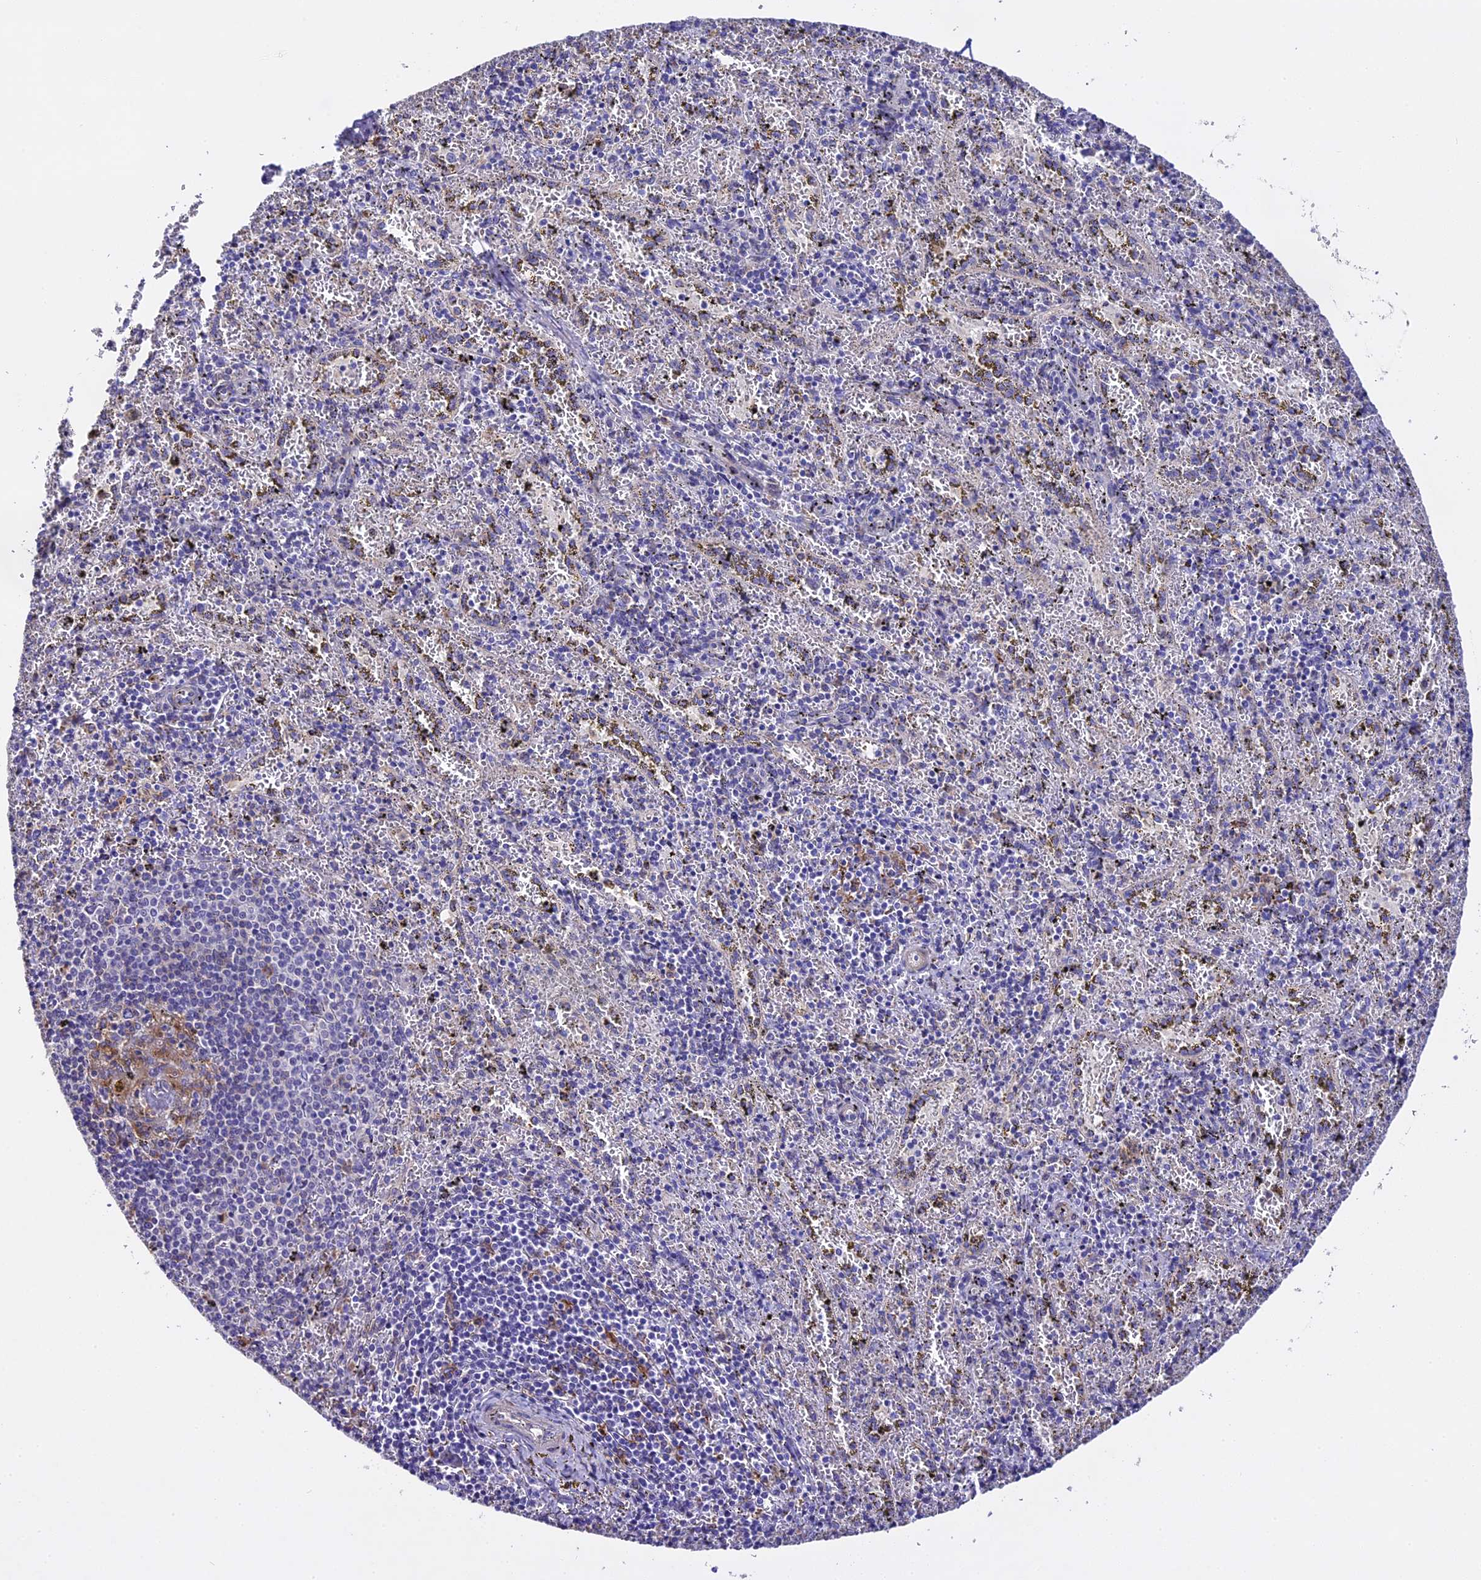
{"staining": {"intensity": "weak", "quantity": "<25%", "location": "cytoplasmic/membranous"}, "tissue": "spleen", "cell_type": "Cells in red pulp", "image_type": "normal", "snomed": [{"axis": "morphology", "description": "Normal tissue, NOS"}, {"axis": "topography", "description": "Spleen"}], "caption": "The immunohistochemistry (IHC) histopathology image has no significant expression in cells in red pulp of spleen.", "gene": "NOD2", "patient": {"sex": "male", "age": 11}}